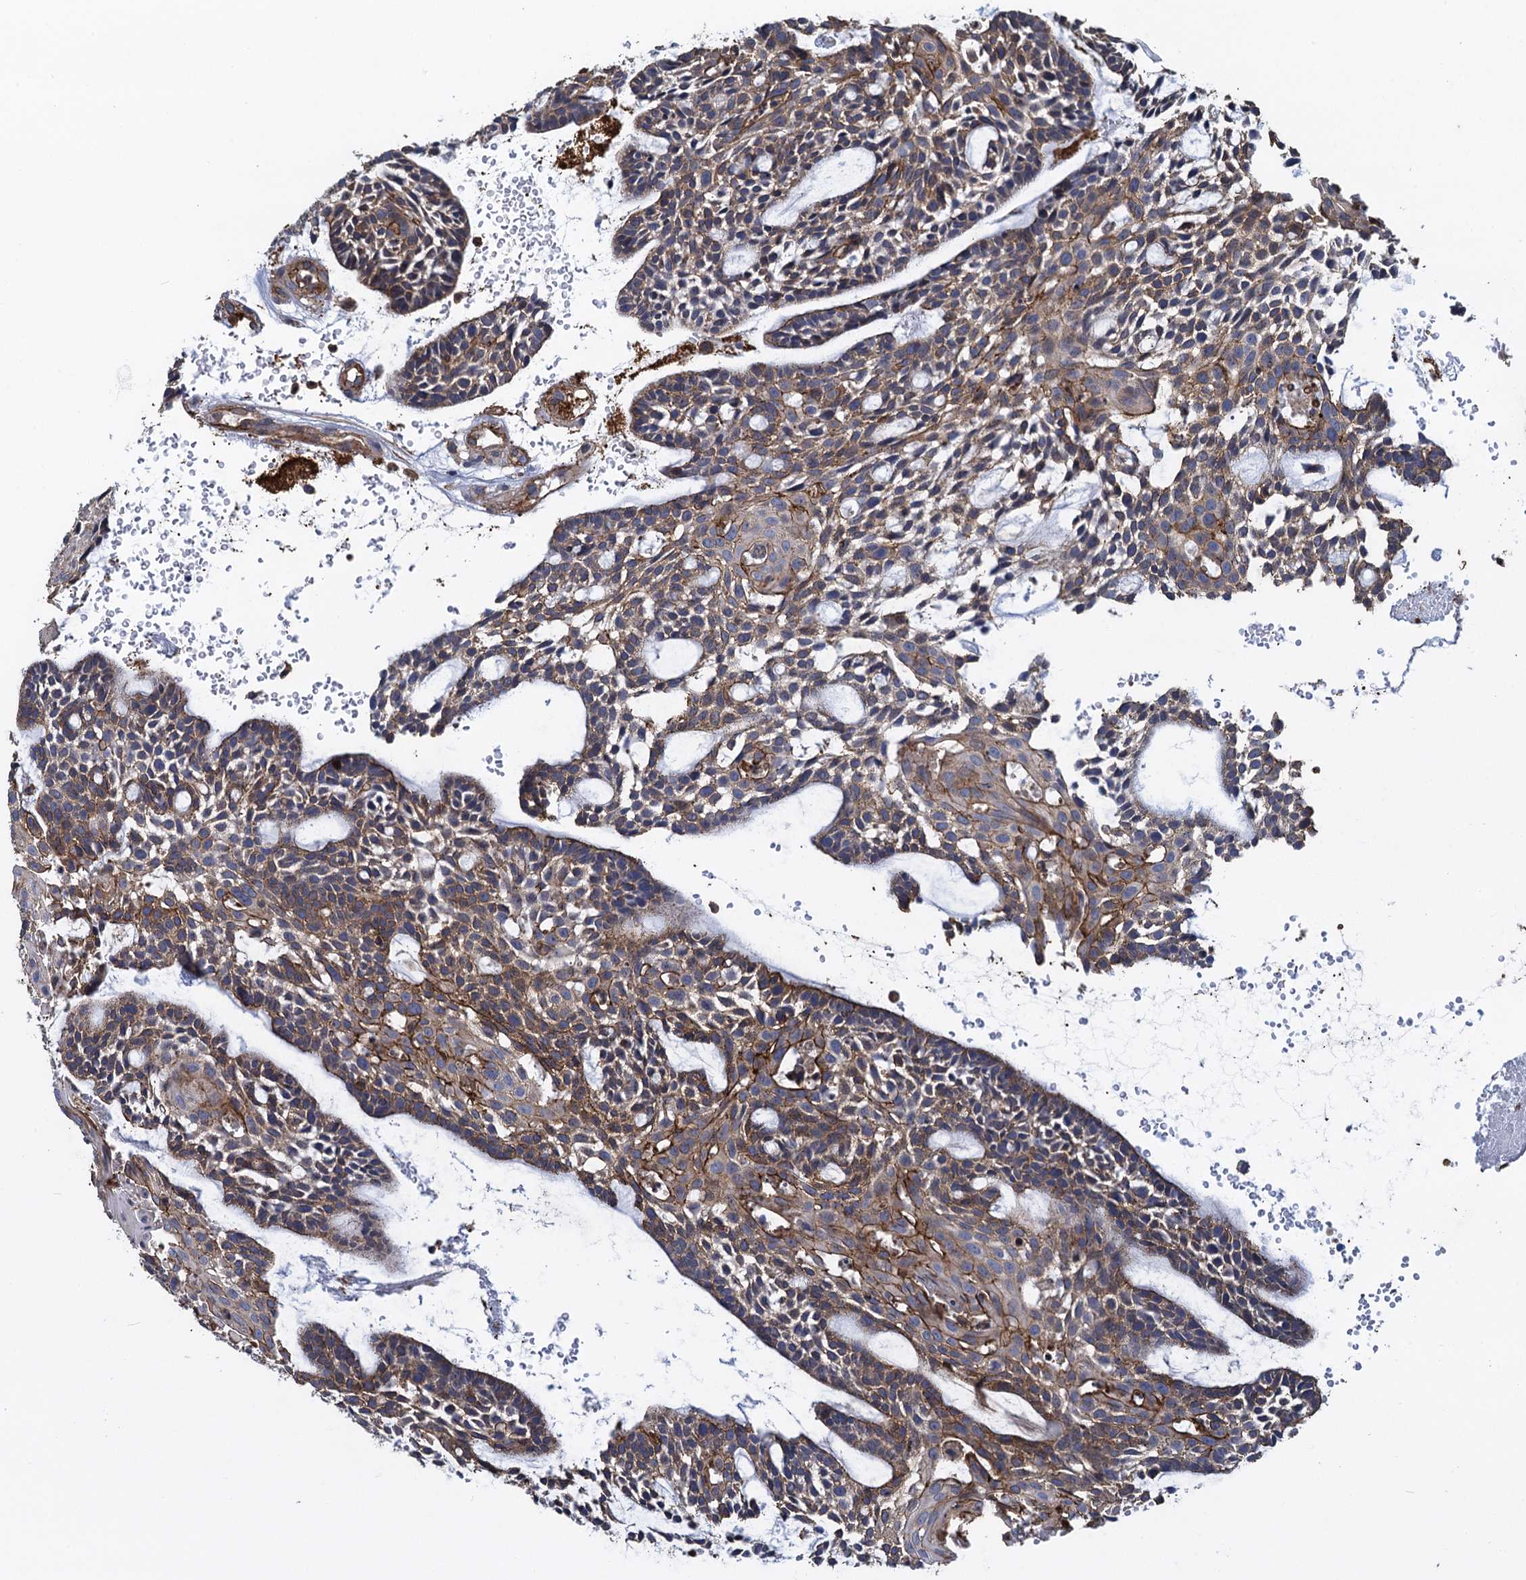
{"staining": {"intensity": "moderate", "quantity": ">75%", "location": "cytoplasmic/membranous"}, "tissue": "head and neck cancer", "cell_type": "Tumor cells", "image_type": "cancer", "snomed": [{"axis": "morphology", "description": "Adenocarcinoma, NOS"}, {"axis": "topography", "description": "Subcutis"}, {"axis": "topography", "description": "Head-Neck"}], "caption": "This image shows immunohistochemistry staining of adenocarcinoma (head and neck), with medium moderate cytoplasmic/membranous staining in approximately >75% of tumor cells.", "gene": "PROSER2", "patient": {"sex": "female", "age": 73}}